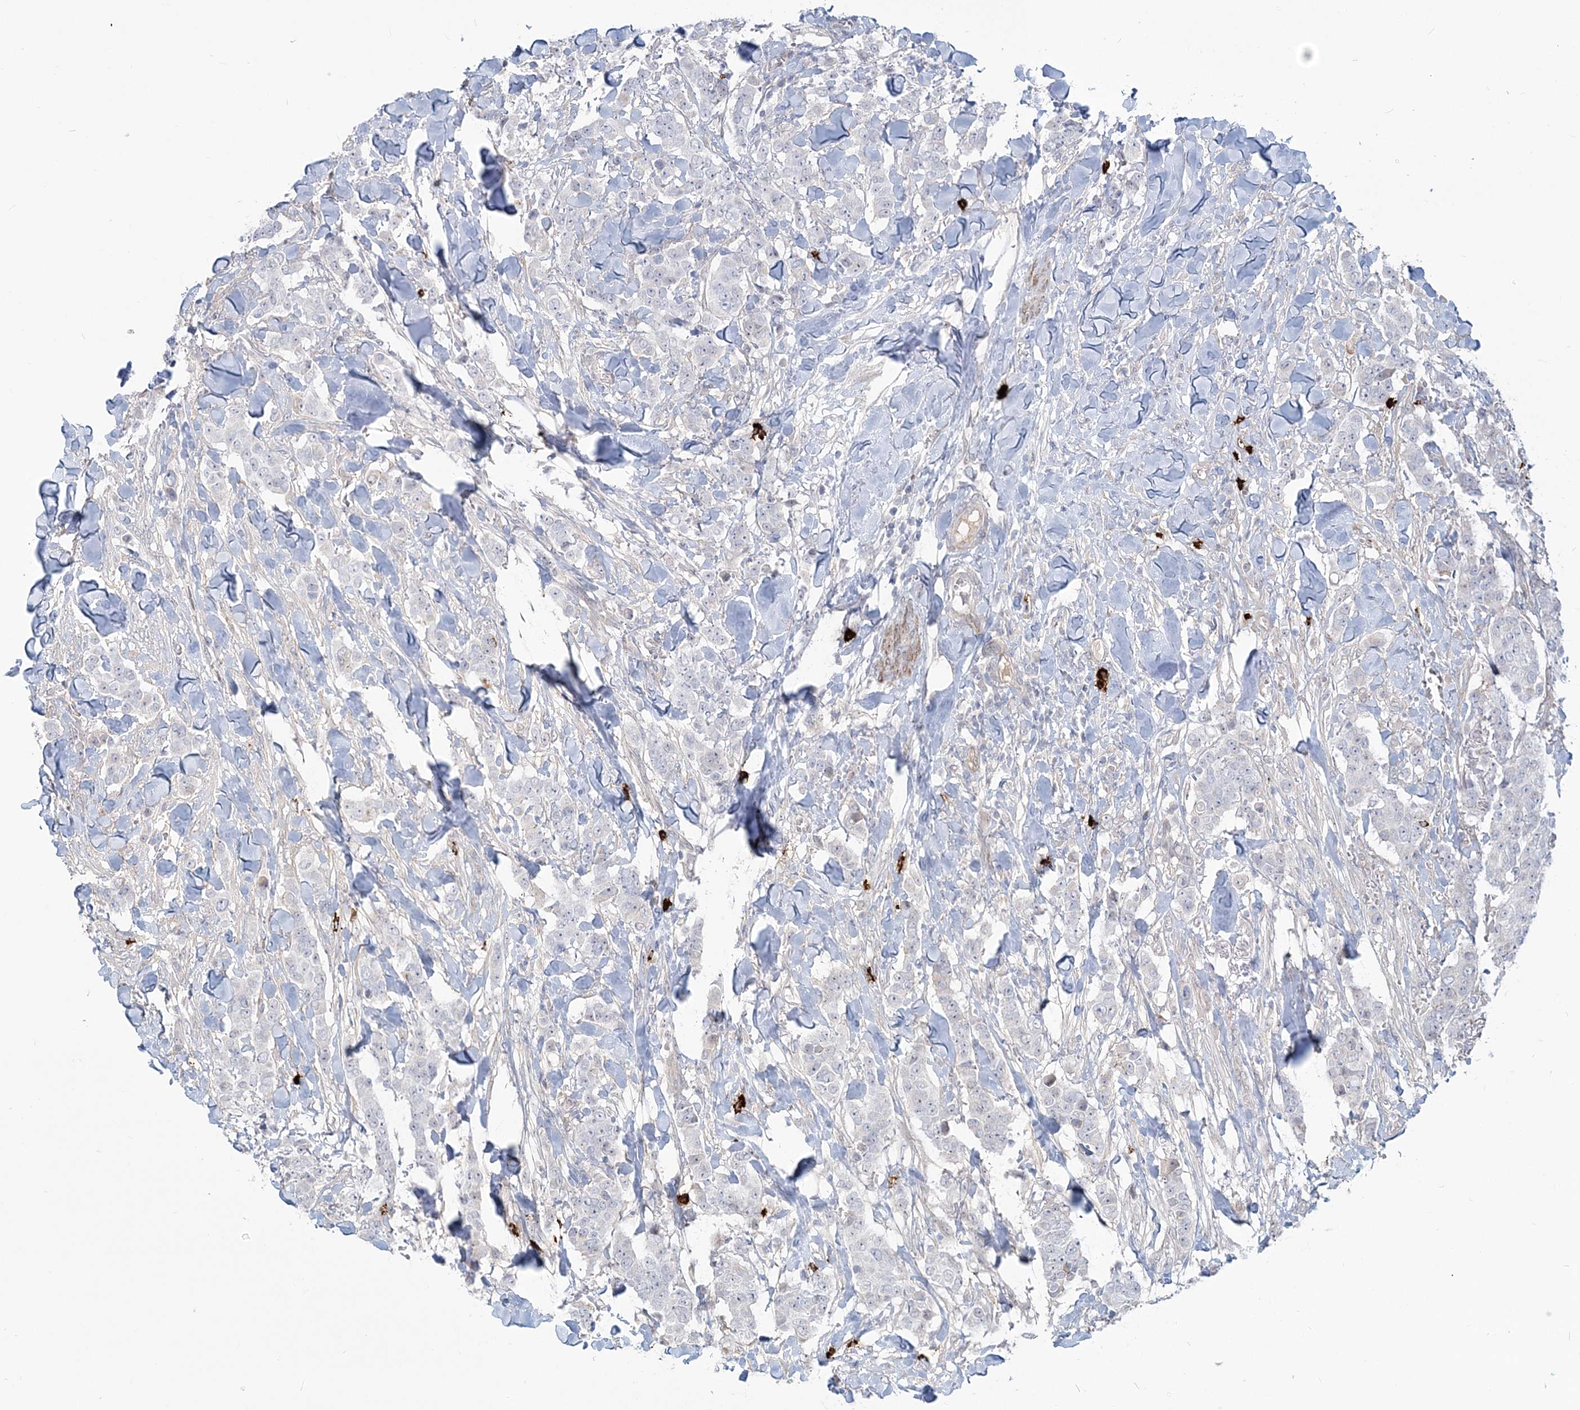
{"staining": {"intensity": "negative", "quantity": "none", "location": "none"}, "tissue": "breast cancer", "cell_type": "Tumor cells", "image_type": "cancer", "snomed": [{"axis": "morphology", "description": "Duct carcinoma"}, {"axis": "topography", "description": "Breast"}], "caption": "IHC of breast cancer displays no staining in tumor cells.", "gene": "SH3PXD2A", "patient": {"sex": "female", "age": 40}}